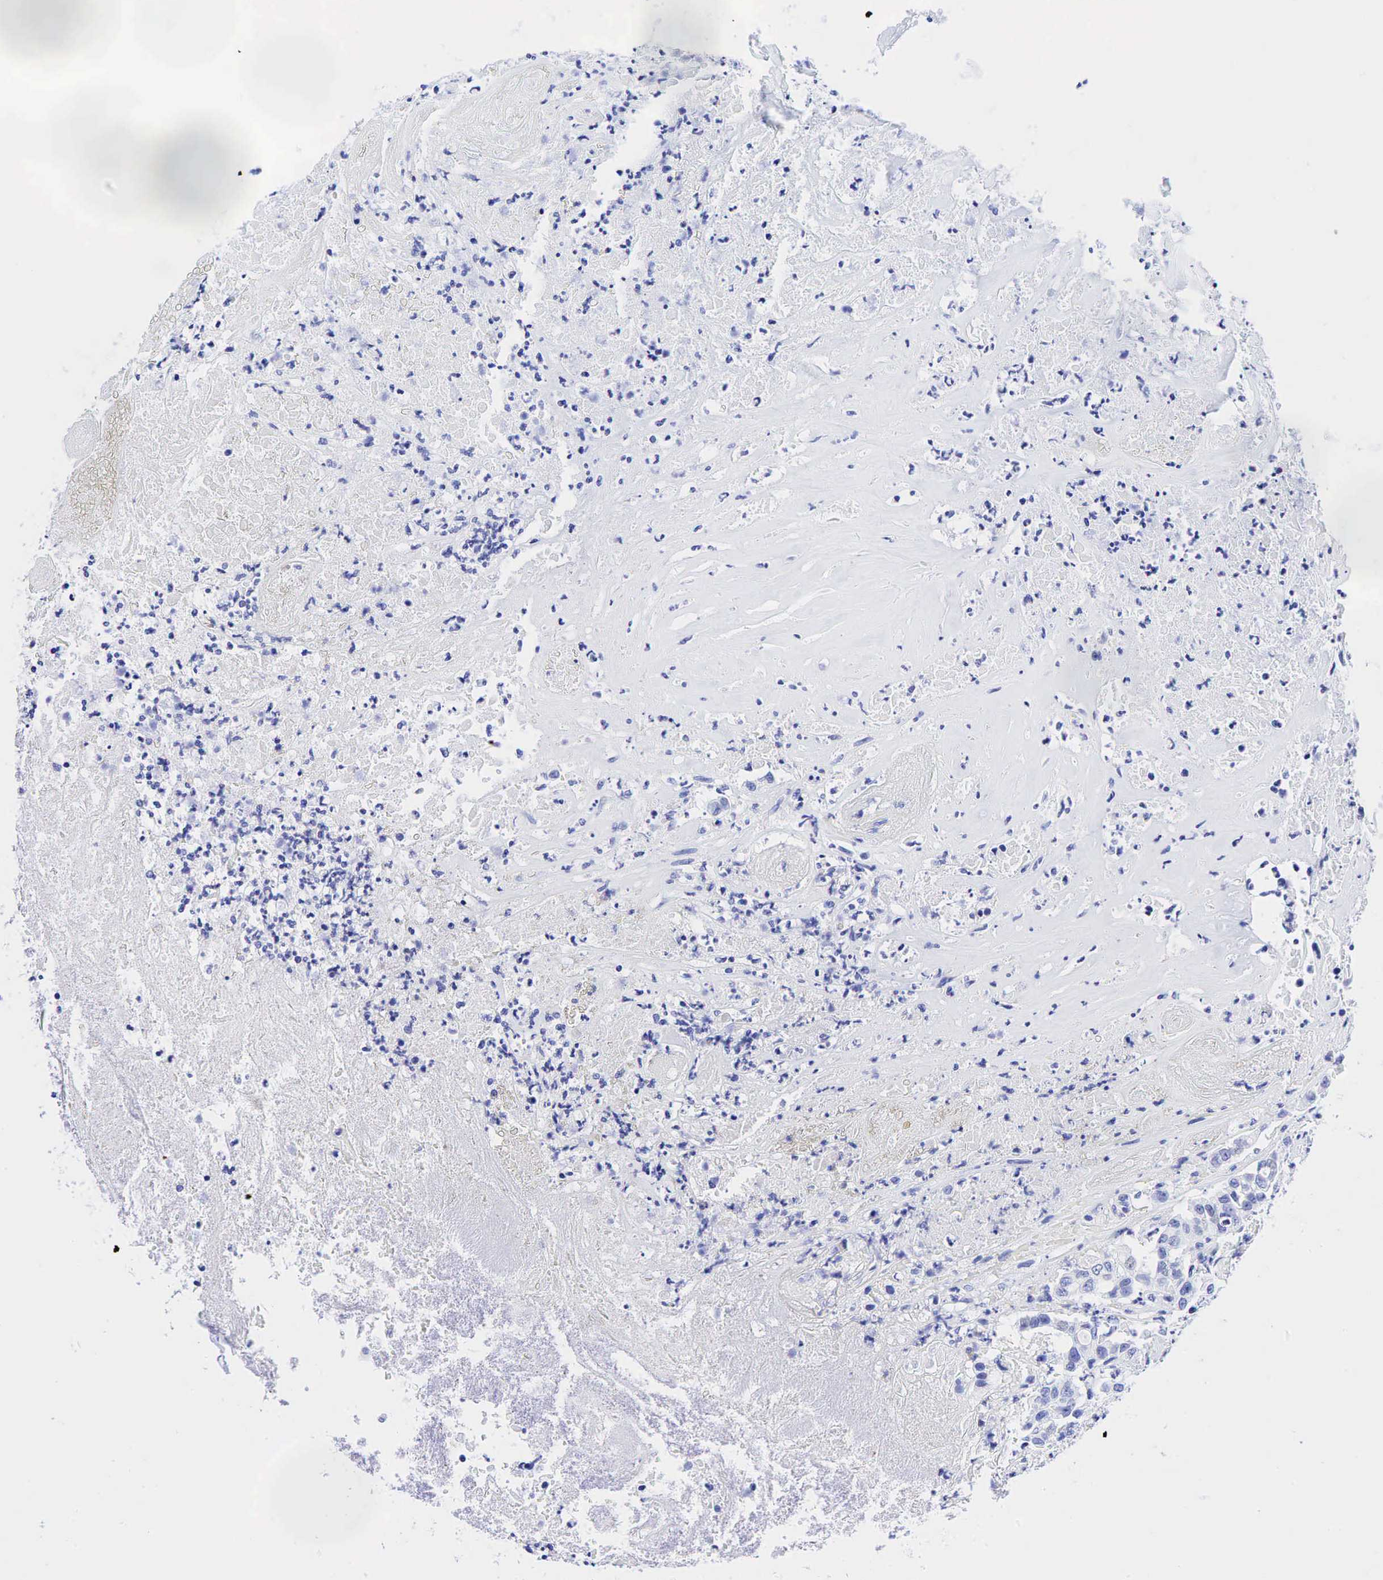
{"staining": {"intensity": "negative", "quantity": "none", "location": "none"}, "tissue": "colorectal cancer", "cell_type": "Tumor cells", "image_type": "cancer", "snomed": [{"axis": "morphology", "description": "Adenocarcinoma, NOS"}, {"axis": "topography", "description": "Colon"}], "caption": "This is an immunohistochemistry (IHC) histopathology image of colorectal adenocarcinoma. There is no staining in tumor cells.", "gene": "CHGA", "patient": {"sex": "female", "age": 70}}